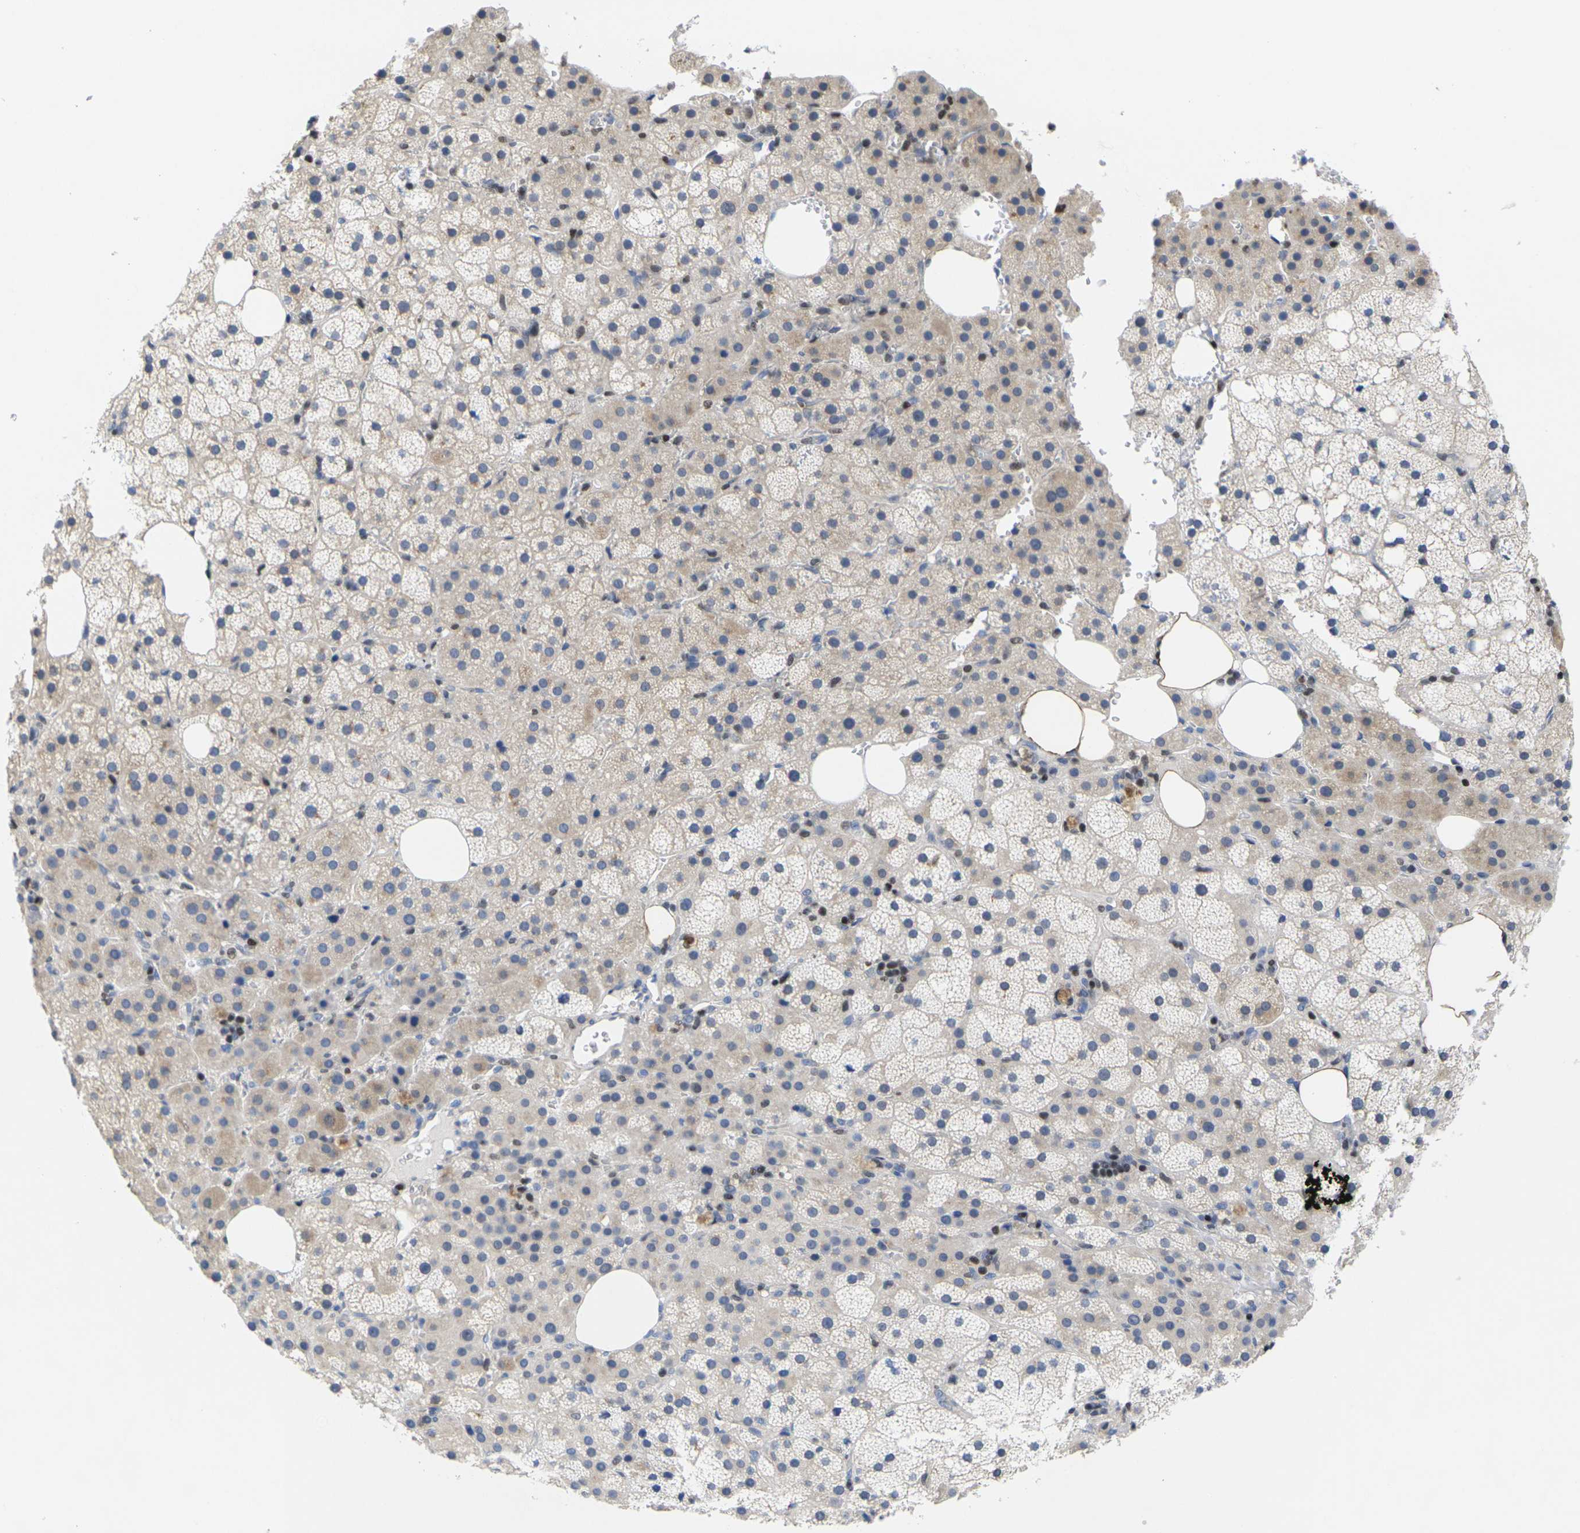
{"staining": {"intensity": "weak", "quantity": "25%-75%", "location": "cytoplasmic/membranous"}, "tissue": "adrenal gland", "cell_type": "Glandular cells", "image_type": "normal", "snomed": [{"axis": "morphology", "description": "Normal tissue, NOS"}, {"axis": "topography", "description": "Adrenal gland"}], "caption": "Immunohistochemistry (IHC) of benign human adrenal gland demonstrates low levels of weak cytoplasmic/membranous positivity in about 25%-75% of glandular cells.", "gene": "IKZF1", "patient": {"sex": "female", "age": 59}}